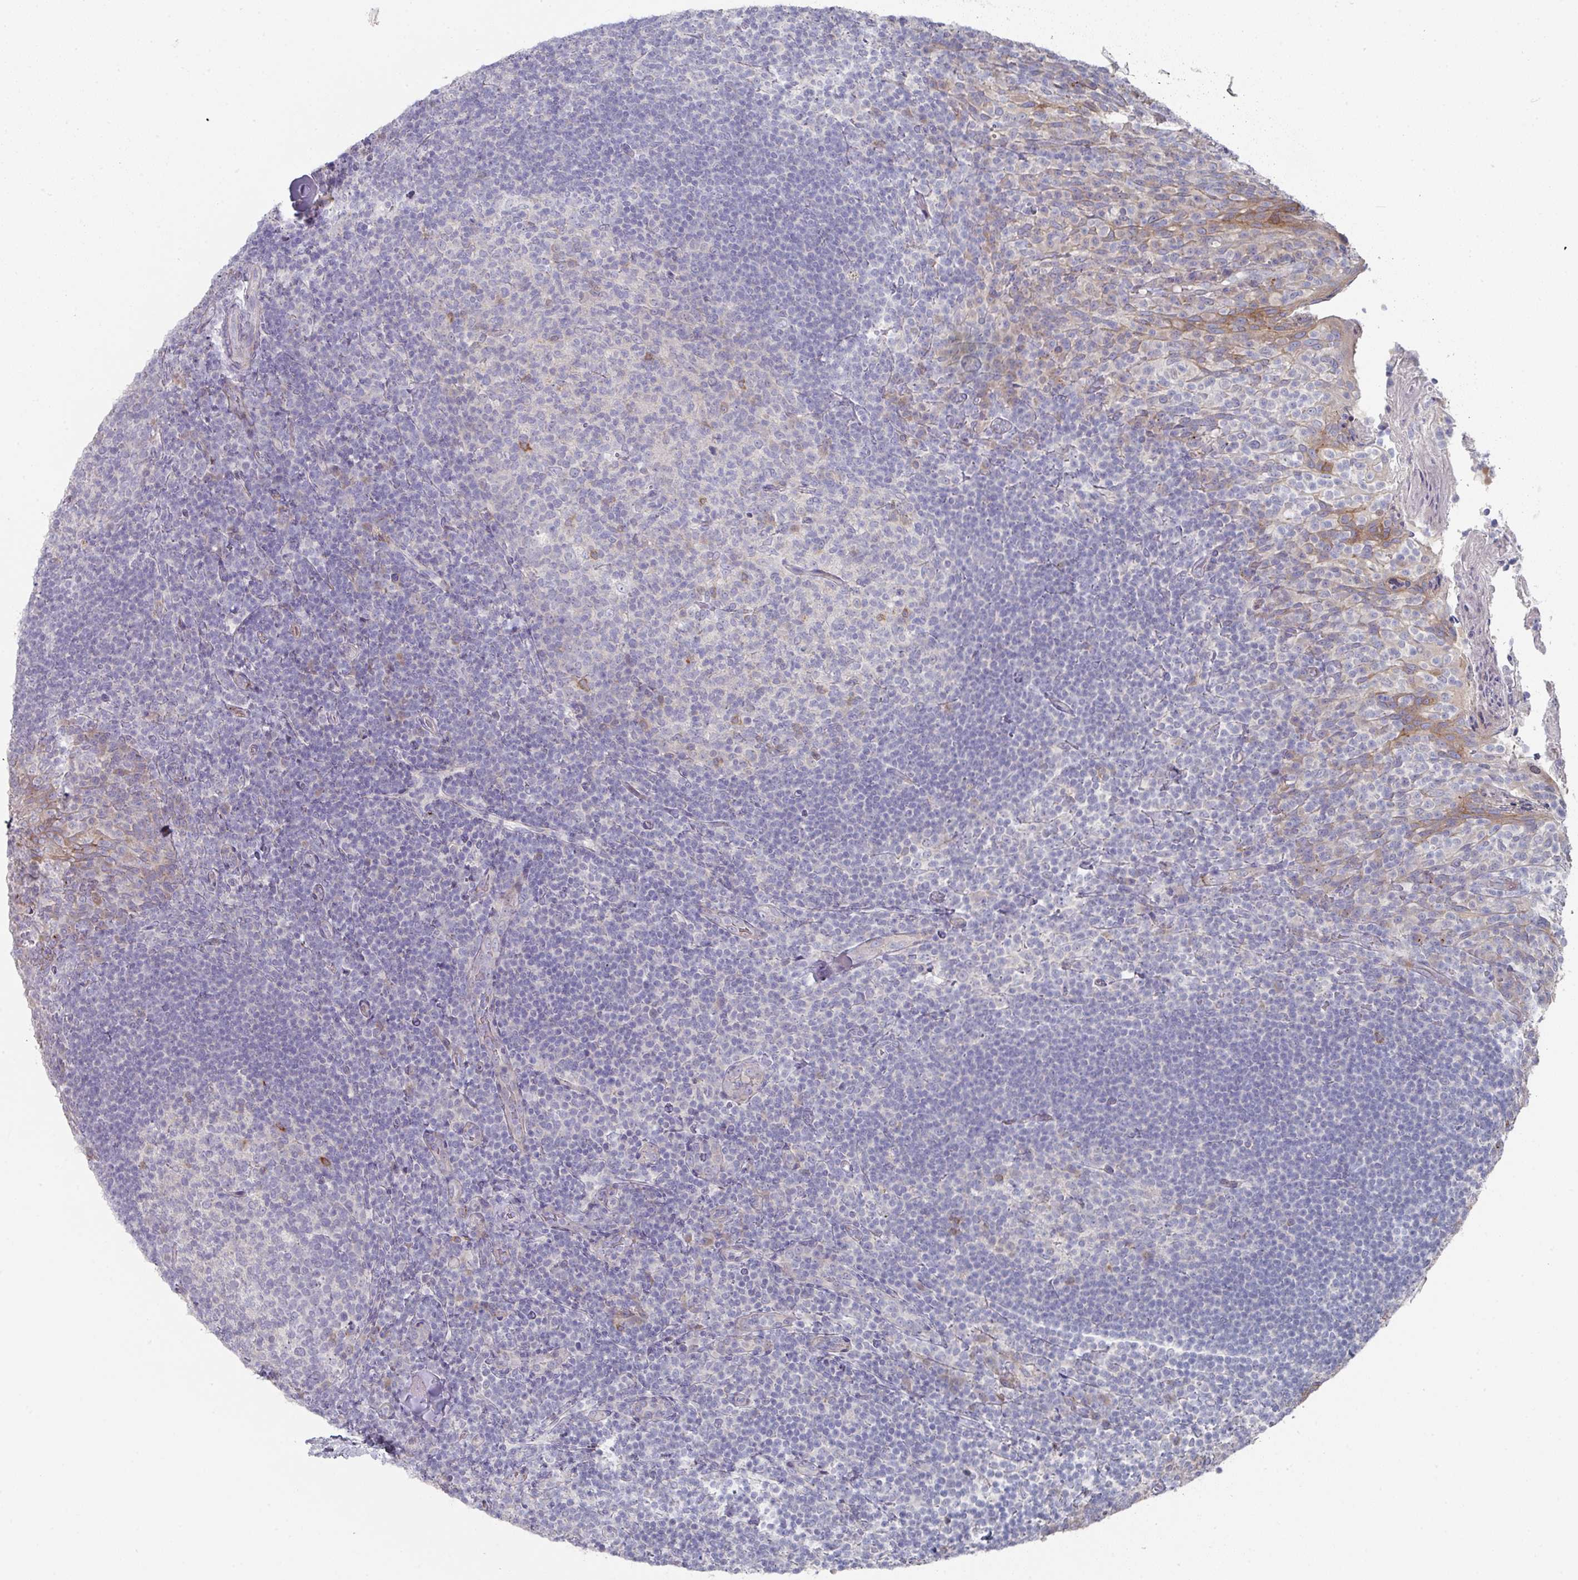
{"staining": {"intensity": "negative", "quantity": "none", "location": "none"}, "tissue": "tonsil", "cell_type": "Germinal center cells", "image_type": "normal", "snomed": [{"axis": "morphology", "description": "Normal tissue, NOS"}, {"axis": "topography", "description": "Tonsil"}], "caption": "This is an IHC micrograph of normal tonsil. There is no positivity in germinal center cells.", "gene": "NT5C1A", "patient": {"sex": "female", "age": 10}}